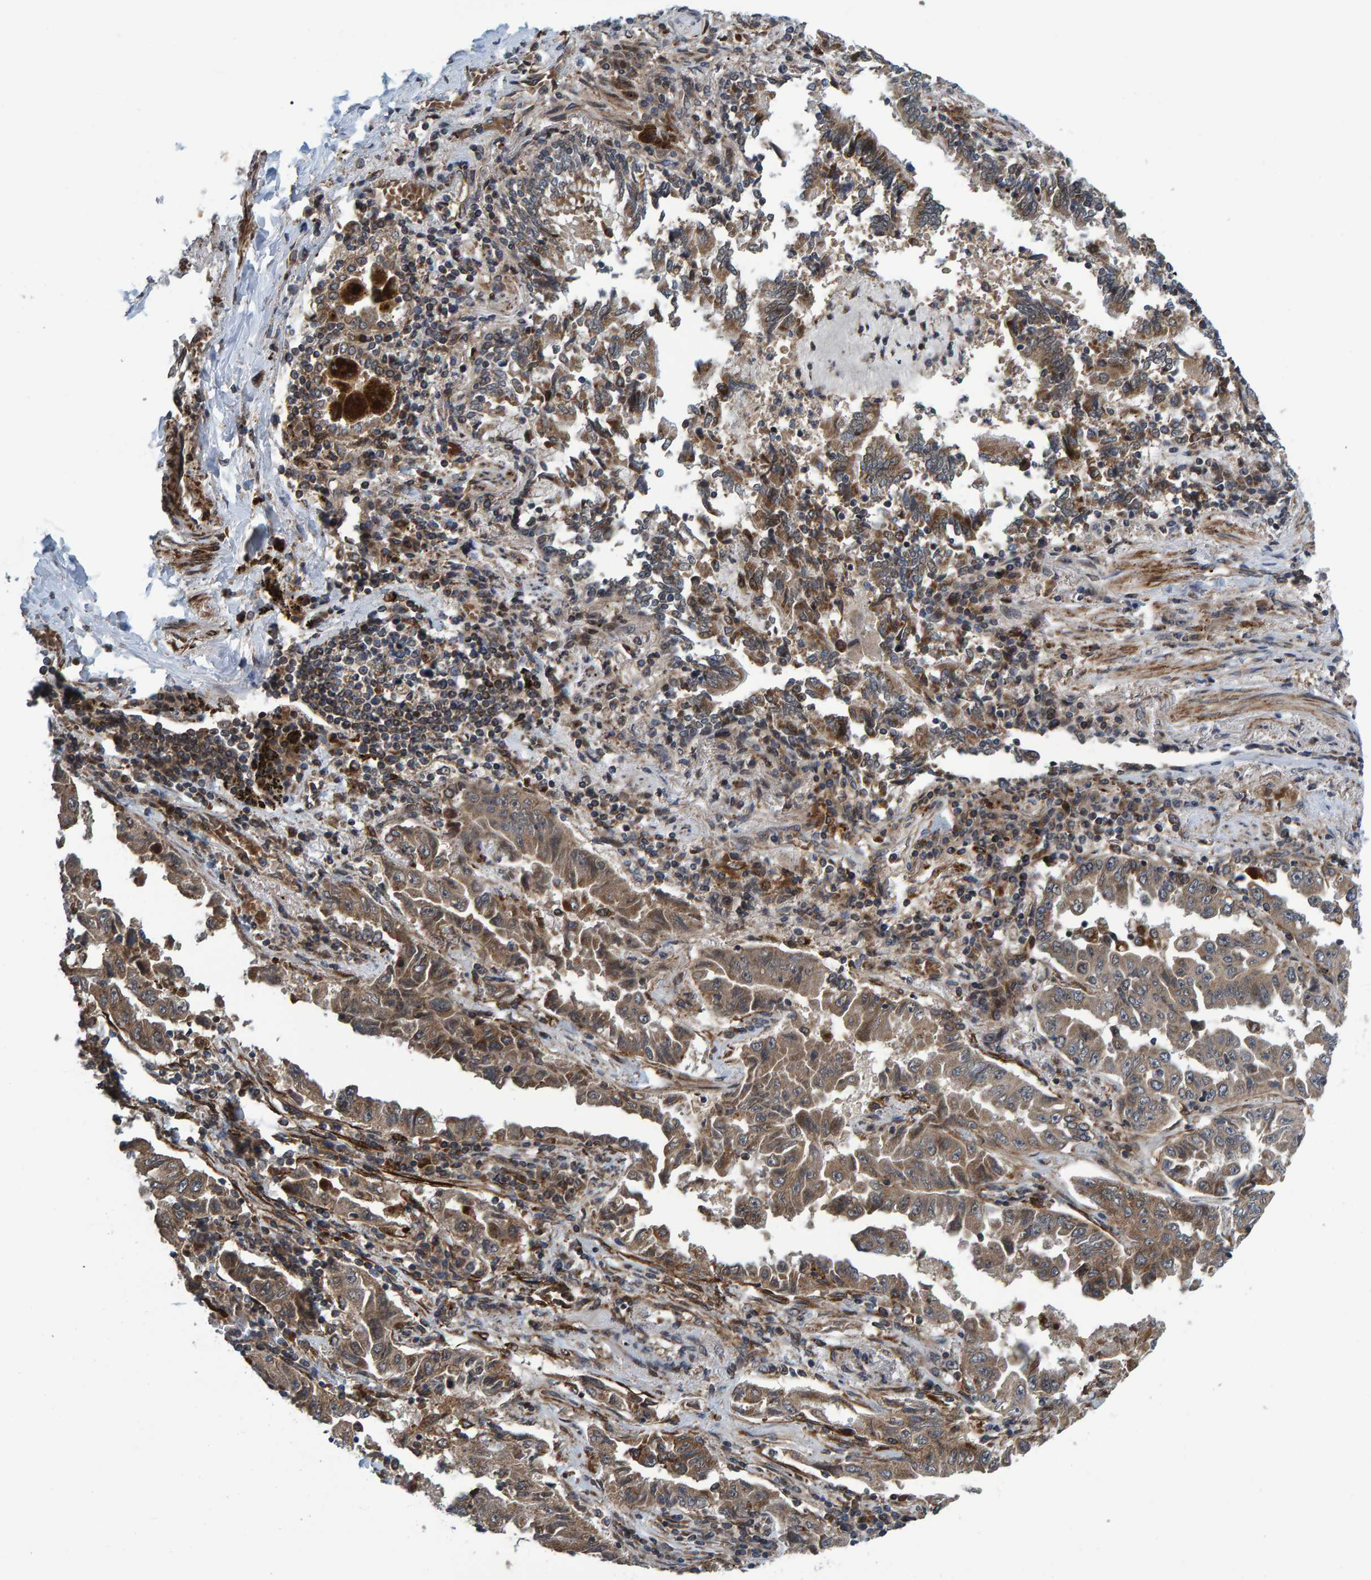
{"staining": {"intensity": "weak", "quantity": ">75%", "location": "cytoplasmic/membranous"}, "tissue": "lung cancer", "cell_type": "Tumor cells", "image_type": "cancer", "snomed": [{"axis": "morphology", "description": "Adenocarcinoma, NOS"}, {"axis": "topography", "description": "Lung"}], "caption": "Human lung cancer stained for a protein (brown) demonstrates weak cytoplasmic/membranous positive expression in about >75% of tumor cells.", "gene": "ATP6V1H", "patient": {"sex": "female", "age": 51}}